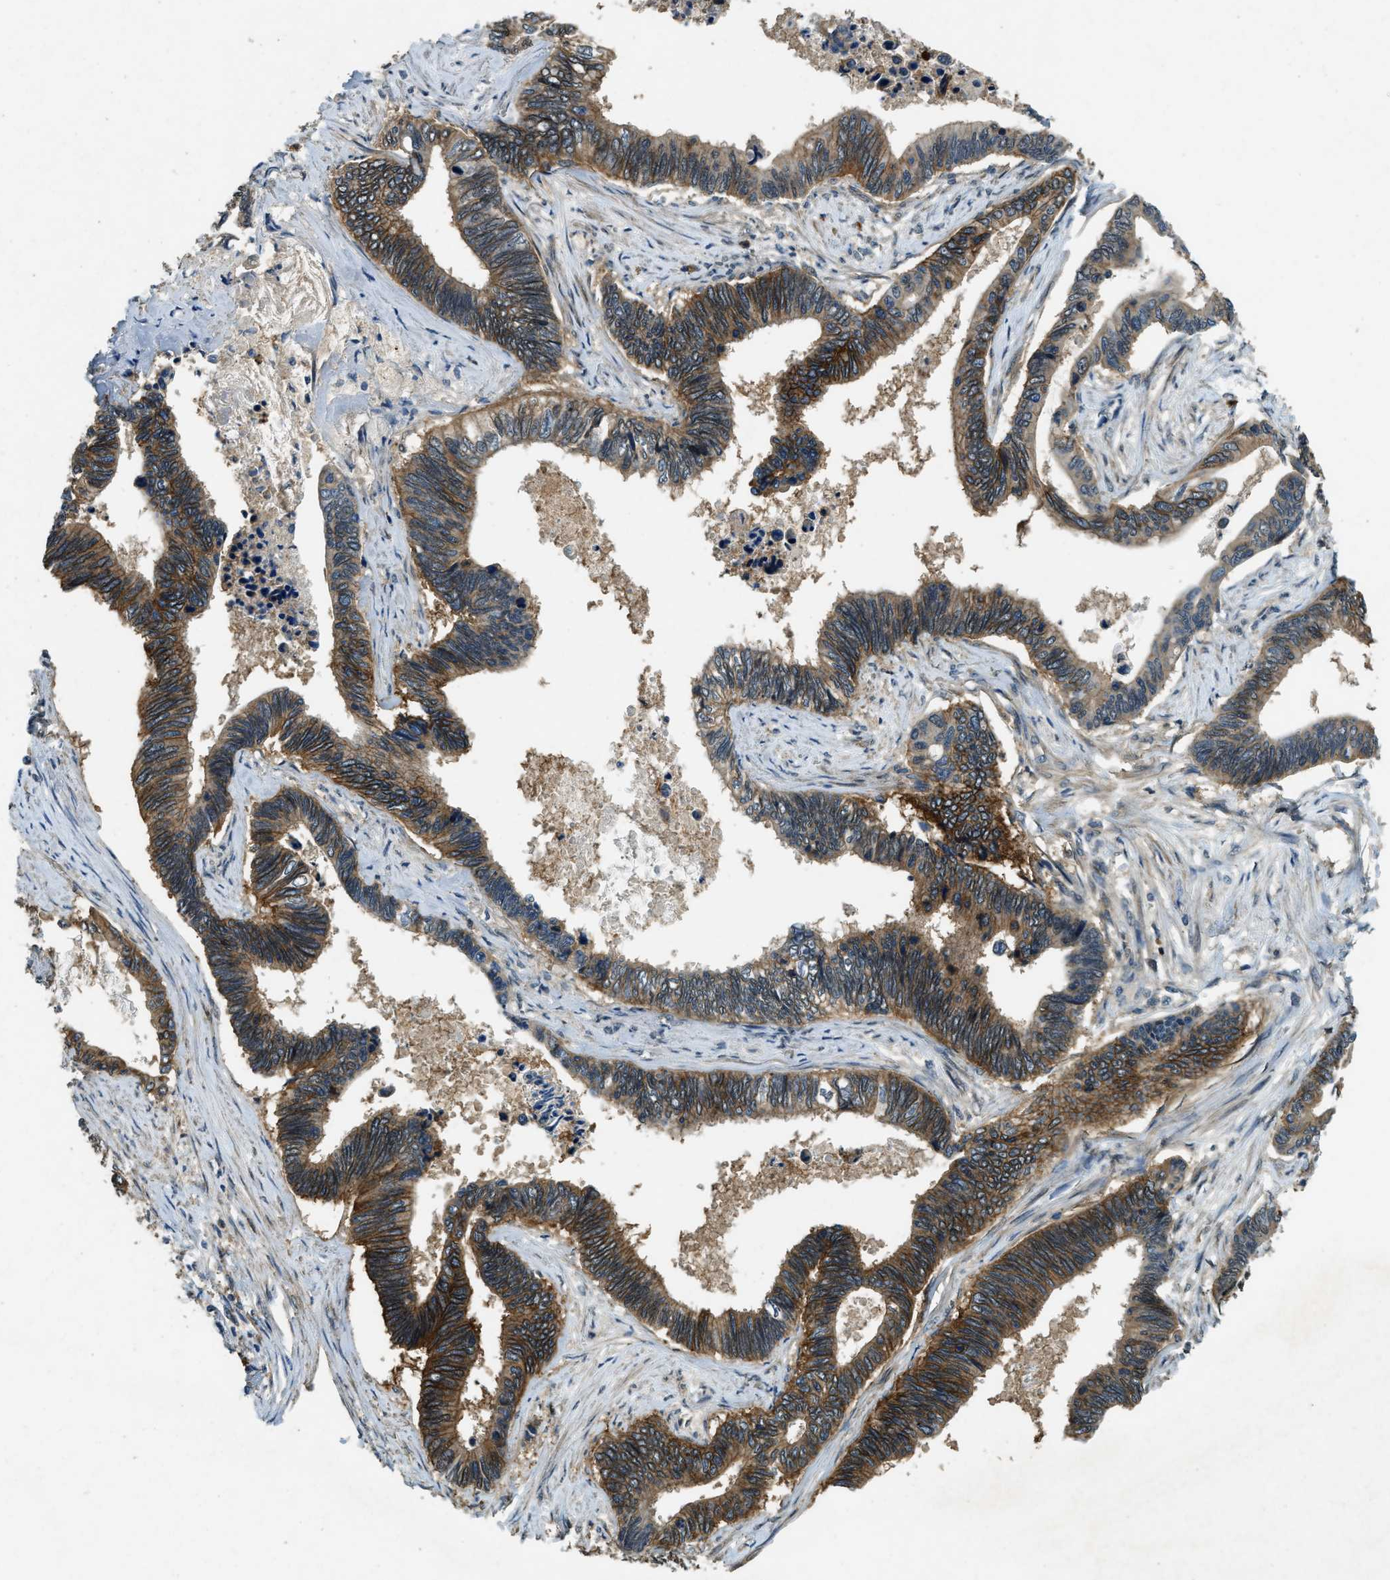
{"staining": {"intensity": "moderate", "quantity": ">75%", "location": "cytoplasmic/membranous"}, "tissue": "pancreatic cancer", "cell_type": "Tumor cells", "image_type": "cancer", "snomed": [{"axis": "morphology", "description": "Adenocarcinoma, NOS"}, {"axis": "topography", "description": "Pancreas"}], "caption": "The micrograph reveals immunohistochemical staining of pancreatic adenocarcinoma. There is moderate cytoplasmic/membranous positivity is appreciated in about >75% of tumor cells.", "gene": "ATP8B1", "patient": {"sex": "female", "age": 70}}